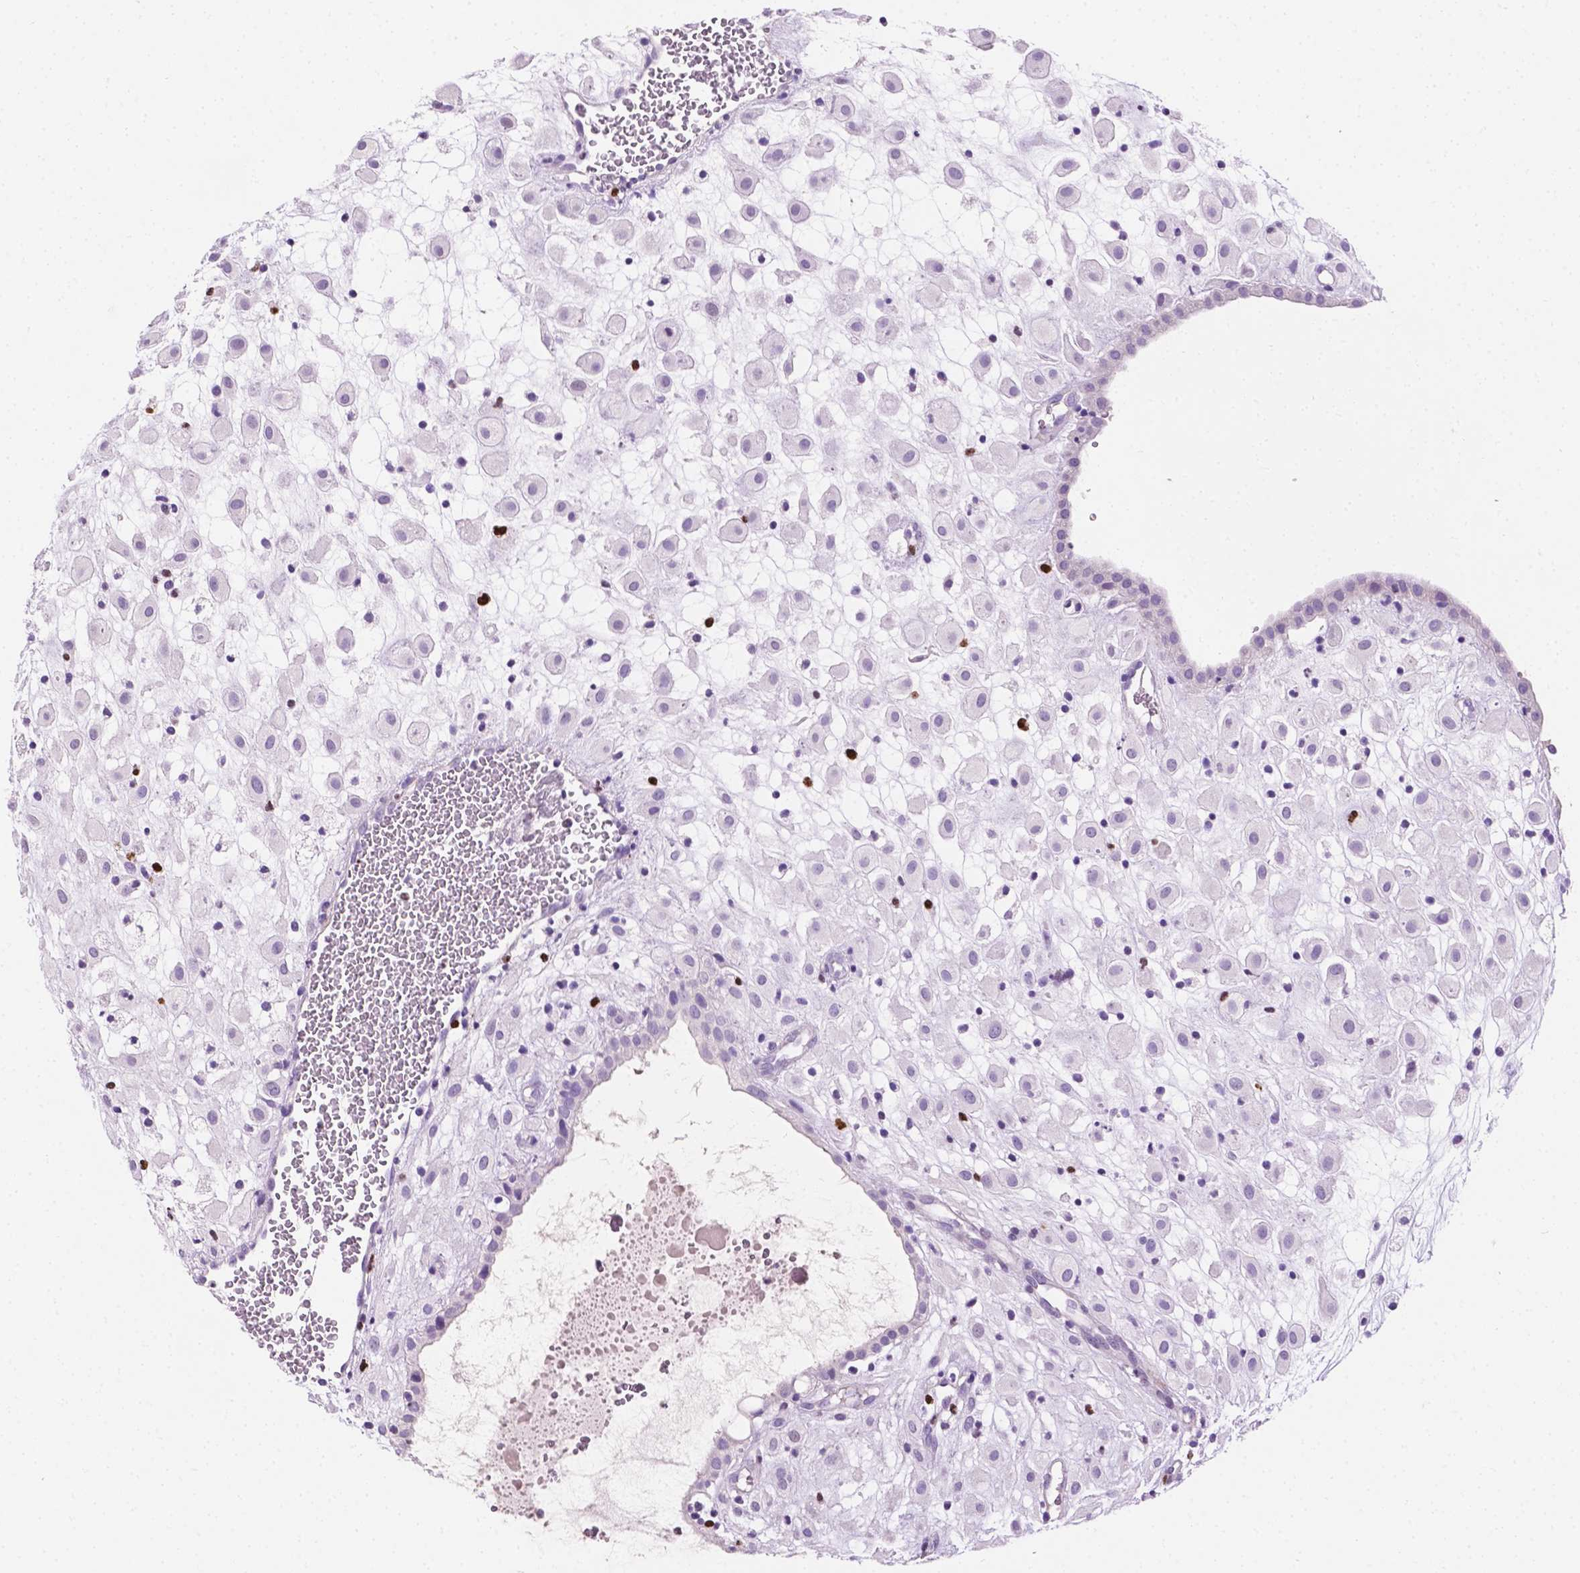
{"staining": {"intensity": "strong", "quantity": "<25%", "location": "nuclear"}, "tissue": "placenta", "cell_type": "Decidual cells", "image_type": "normal", "snomed": [{"axis": "morphology", "description": "Normal tissue, NOS"}, {"axis": "topography", "description": "Placenta"}], "caption": "Immunohistochemistry of normal human placenta demonstrates medium levels of strong nuclear expression in about <25% of decidual cells.", "gene": "SIAH2", "patient": {"sex": "female", "age": 24}}